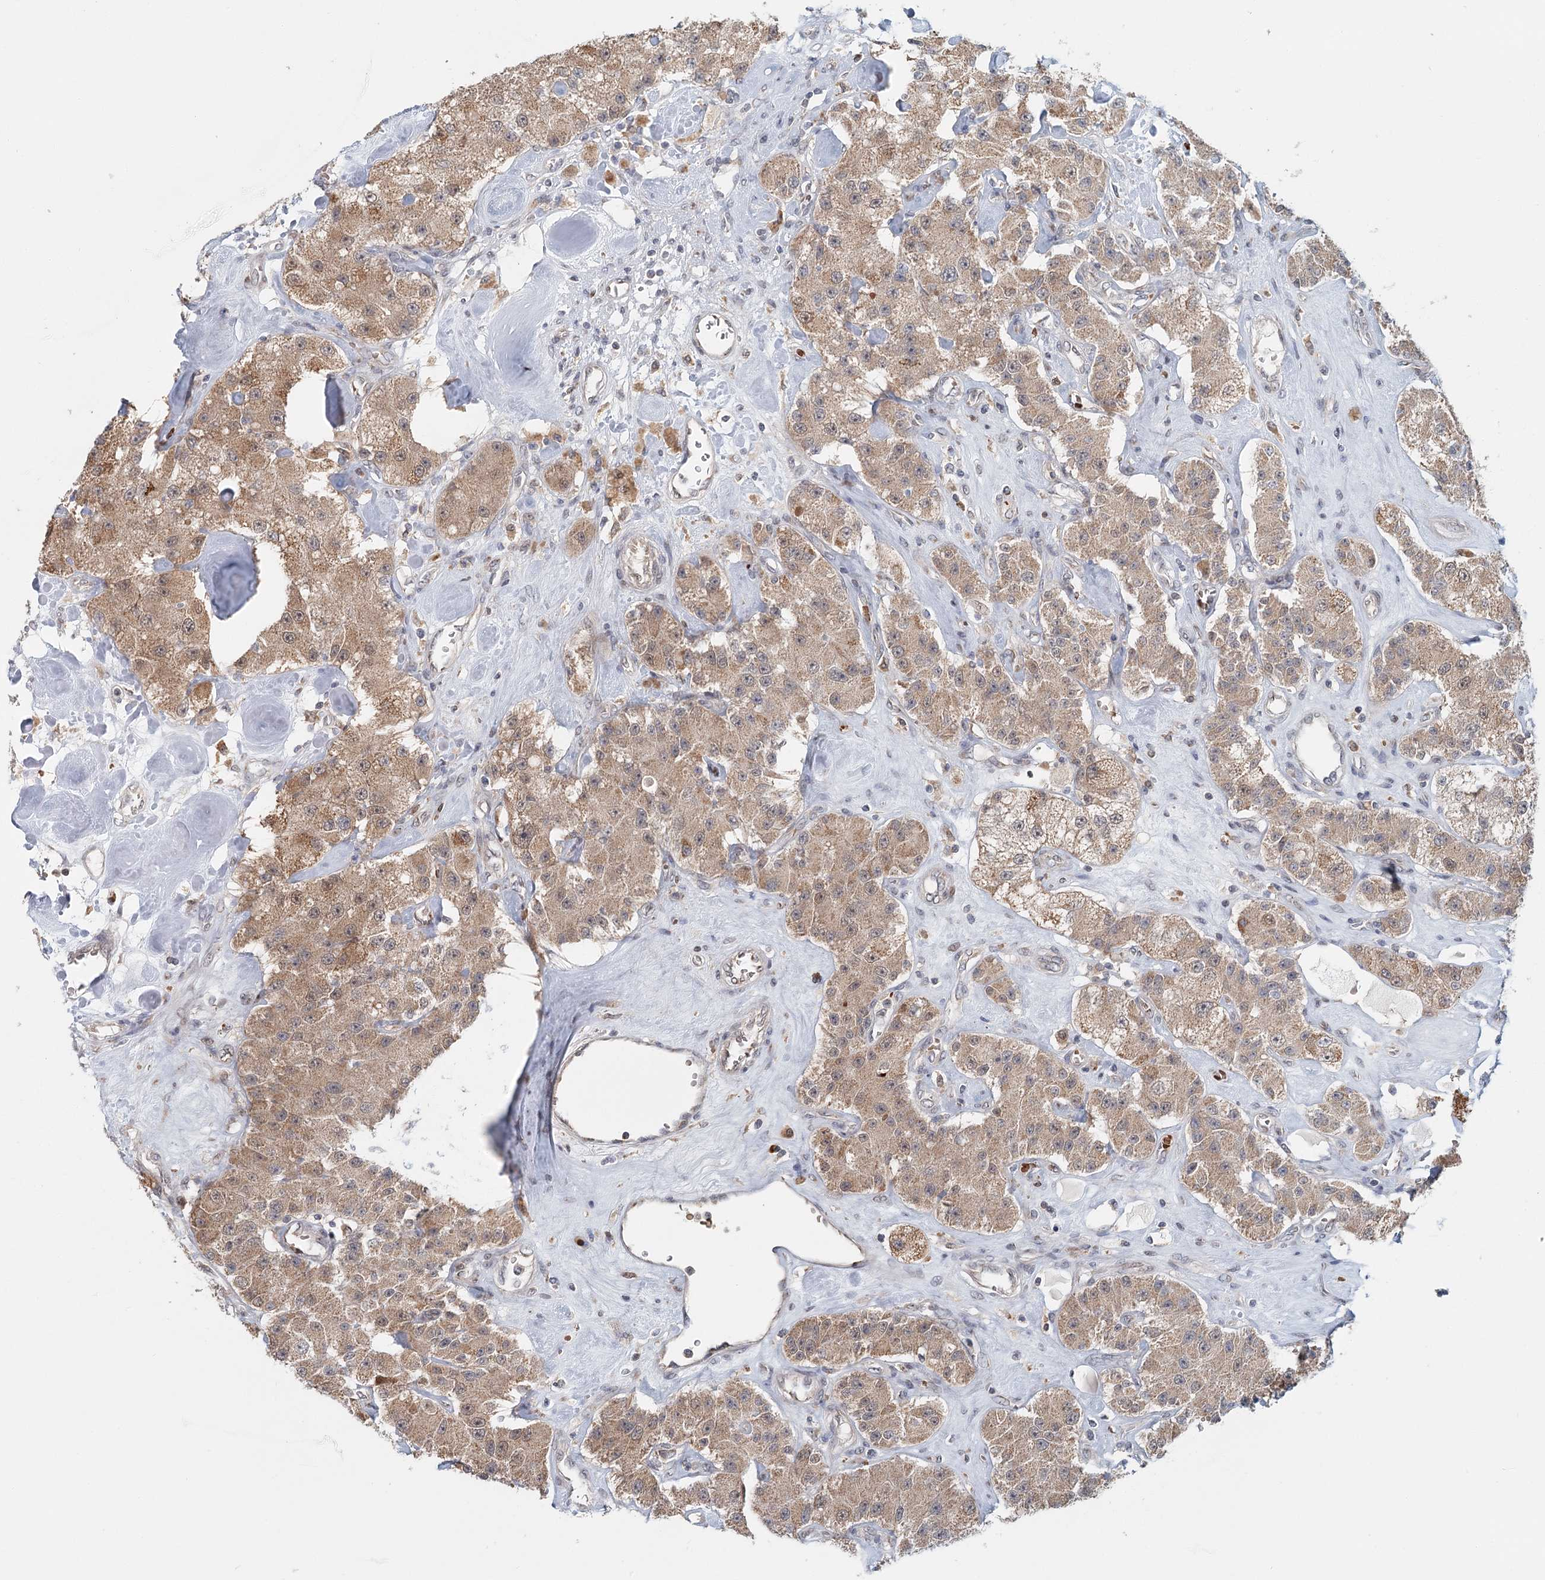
{"staining": {"intensity": "weak", "quantity": ">75%", "location": "cytoplasmic/membranous"}, "tissue": "carcinoid", "cell_type": "Tumor cells", "image_type": "cancer", "snomed": [{"axis": "morphology", "description": "Carcinoid, malignant, NOS"}, {"axis": "topography", "description": "Pancreas"}], "caption": "Carcinoid stained with a brown dye demonstrates weak cytoplasmic/membranous positive expression in approximately >75% of tumor cells.", "gene": "ADK", "patient": {"sex": "male", "age": 41}}